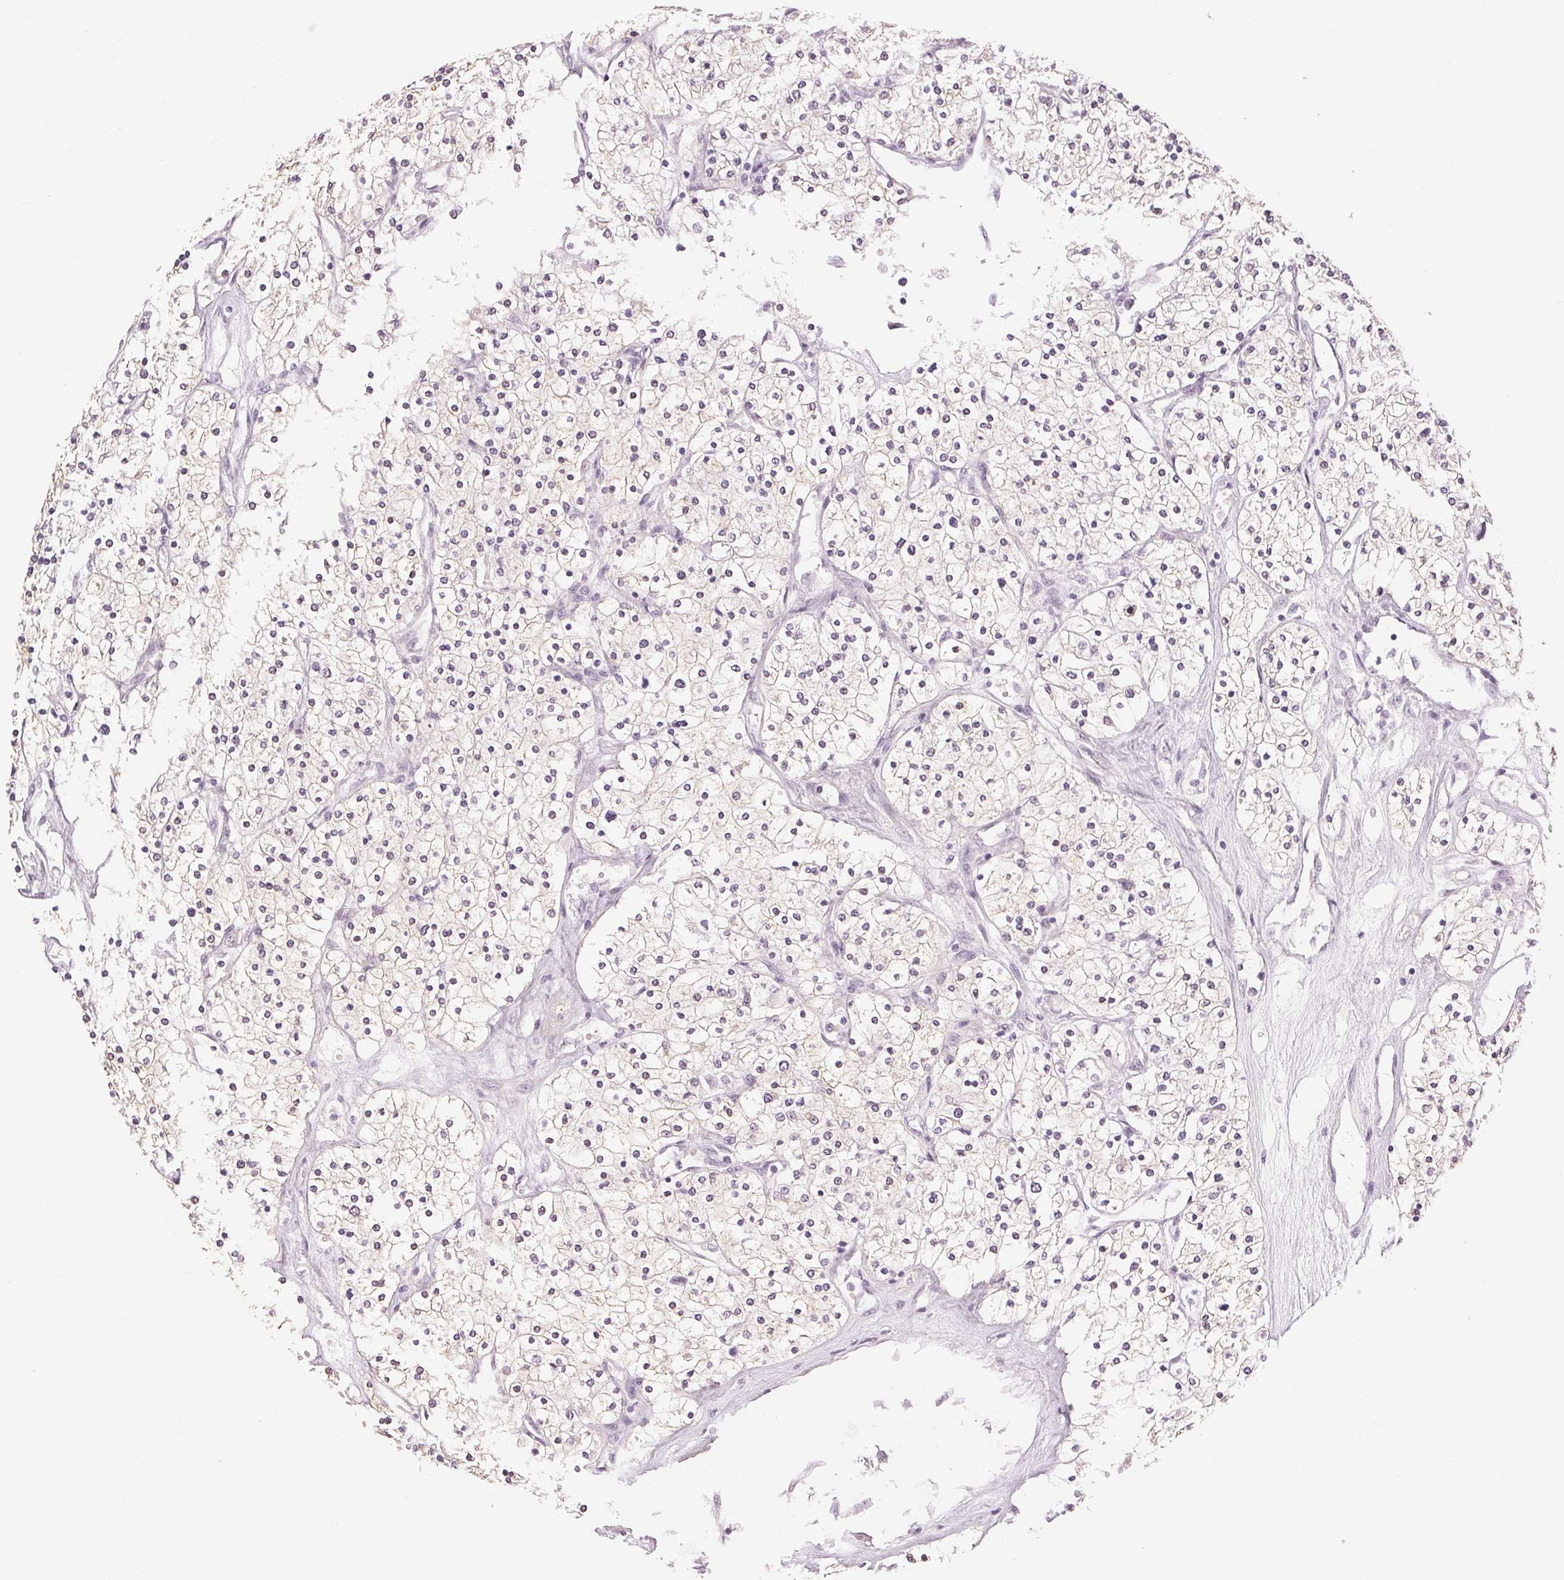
{"staining": {"intensity": "negative", "quantity": "none", "location": "none"}, "tissue": "renal cancer", "cell_type": "Tumor cells", "image_type": "cancer", "snomed": [{"axis": "morphology", "description": "Adenocarcinoma, NOS"}, {"axis": "topography", "description": "Kidney"}], "caption": "Immunohistochemistry (IHC) image of neoplastic tissue: renal adenocarcinoma stained with DAB demonstrates no significant protein expression in tumor cells.", "gene": "PLCB1", "patient": {"sex": "male", "age": 80}}